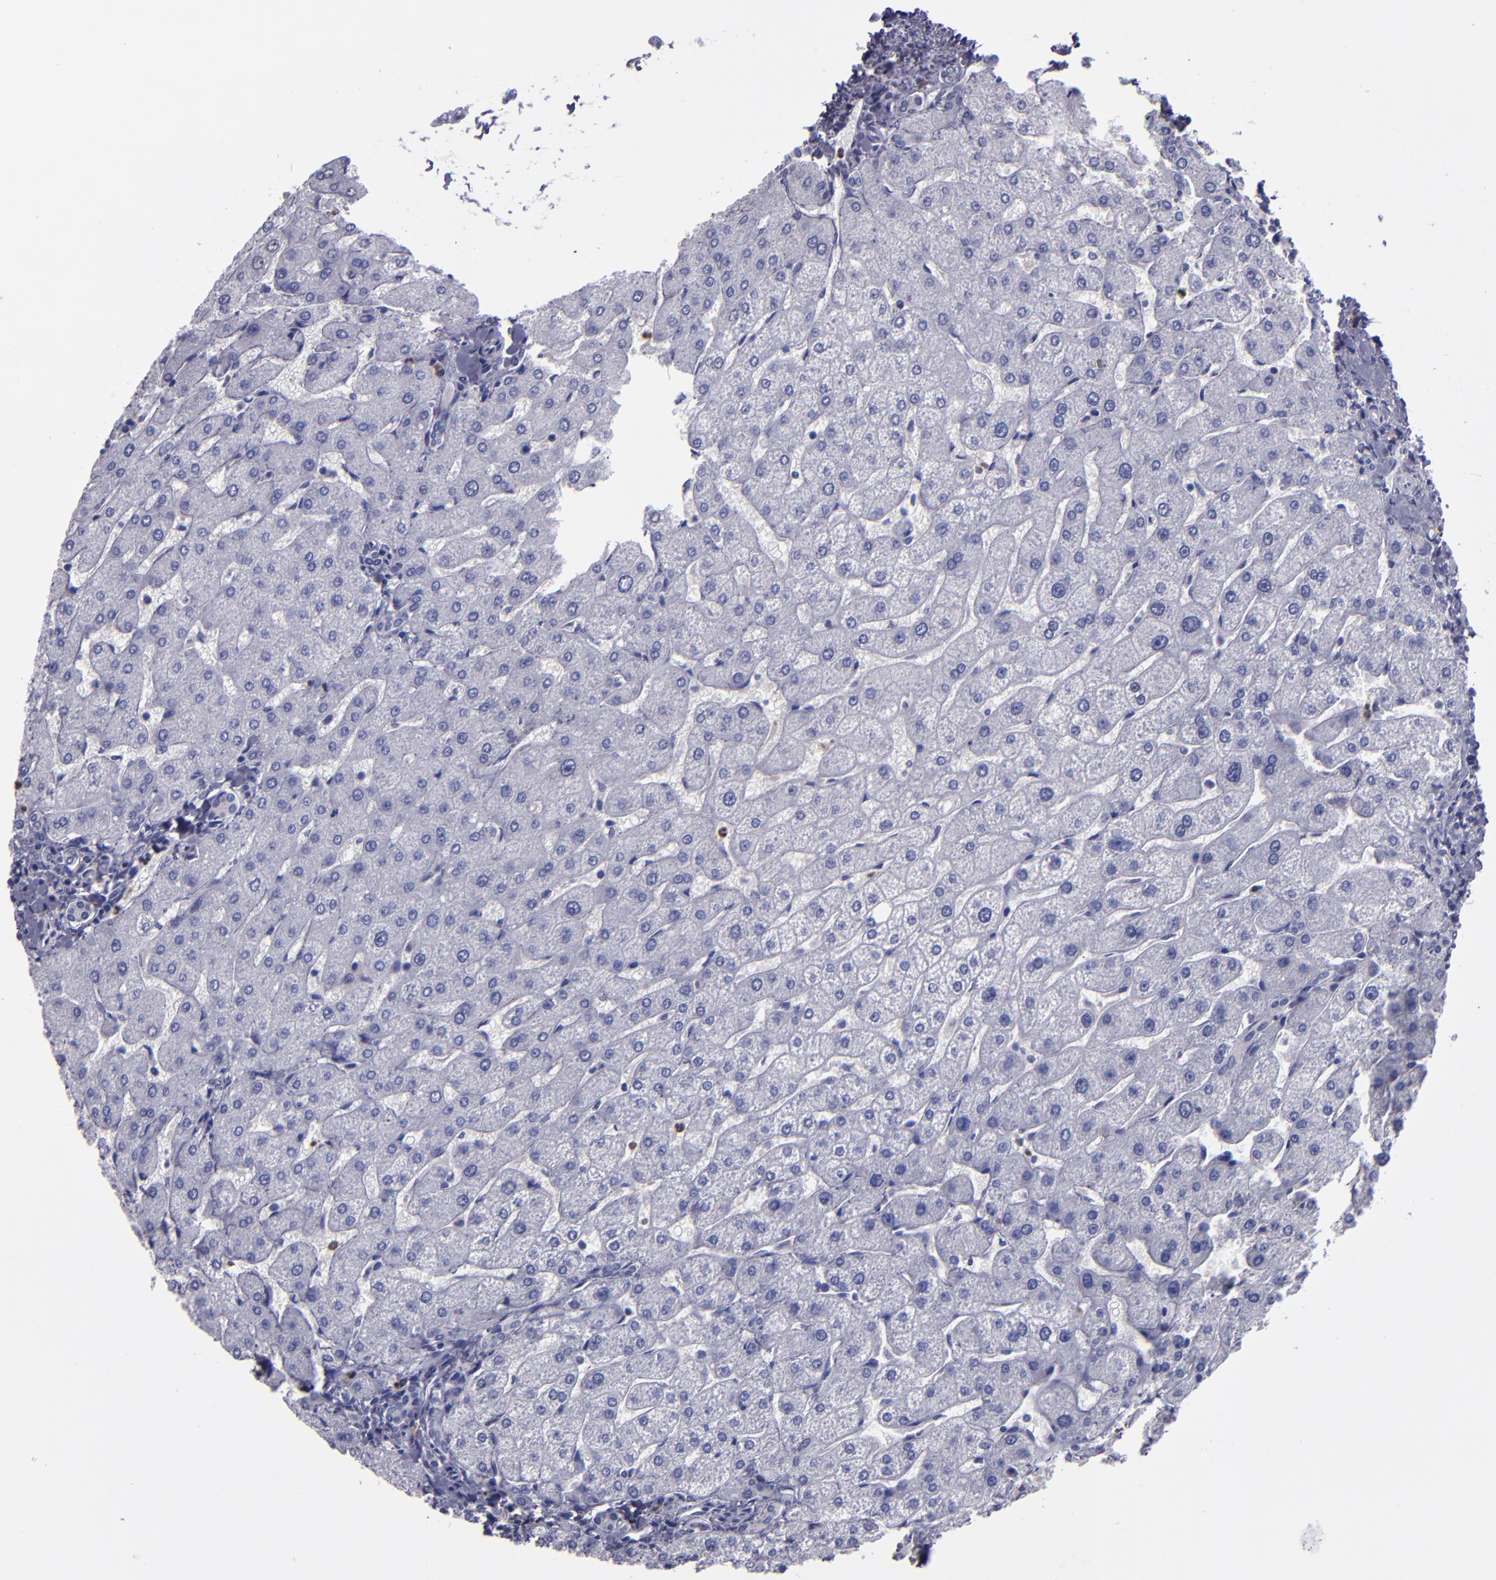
{"staining": {"intensity": "negative", "quantity": "none", "location": "none"}, "tissue": "liver", "cell_type": "Cholangiocytes", "image_type": "normal", "snomed": [{"axis": "morphology", "description": "Normal tissue, NOS"}, {"axis": "topography", "description": "Liver"}], "caption": "Liver stained for a protein using immunohistochemistry (IHC) exhibits no expression cholangiocytes.", "gene": "CARS1", "patient": {"sex": "male", "age": 67}}